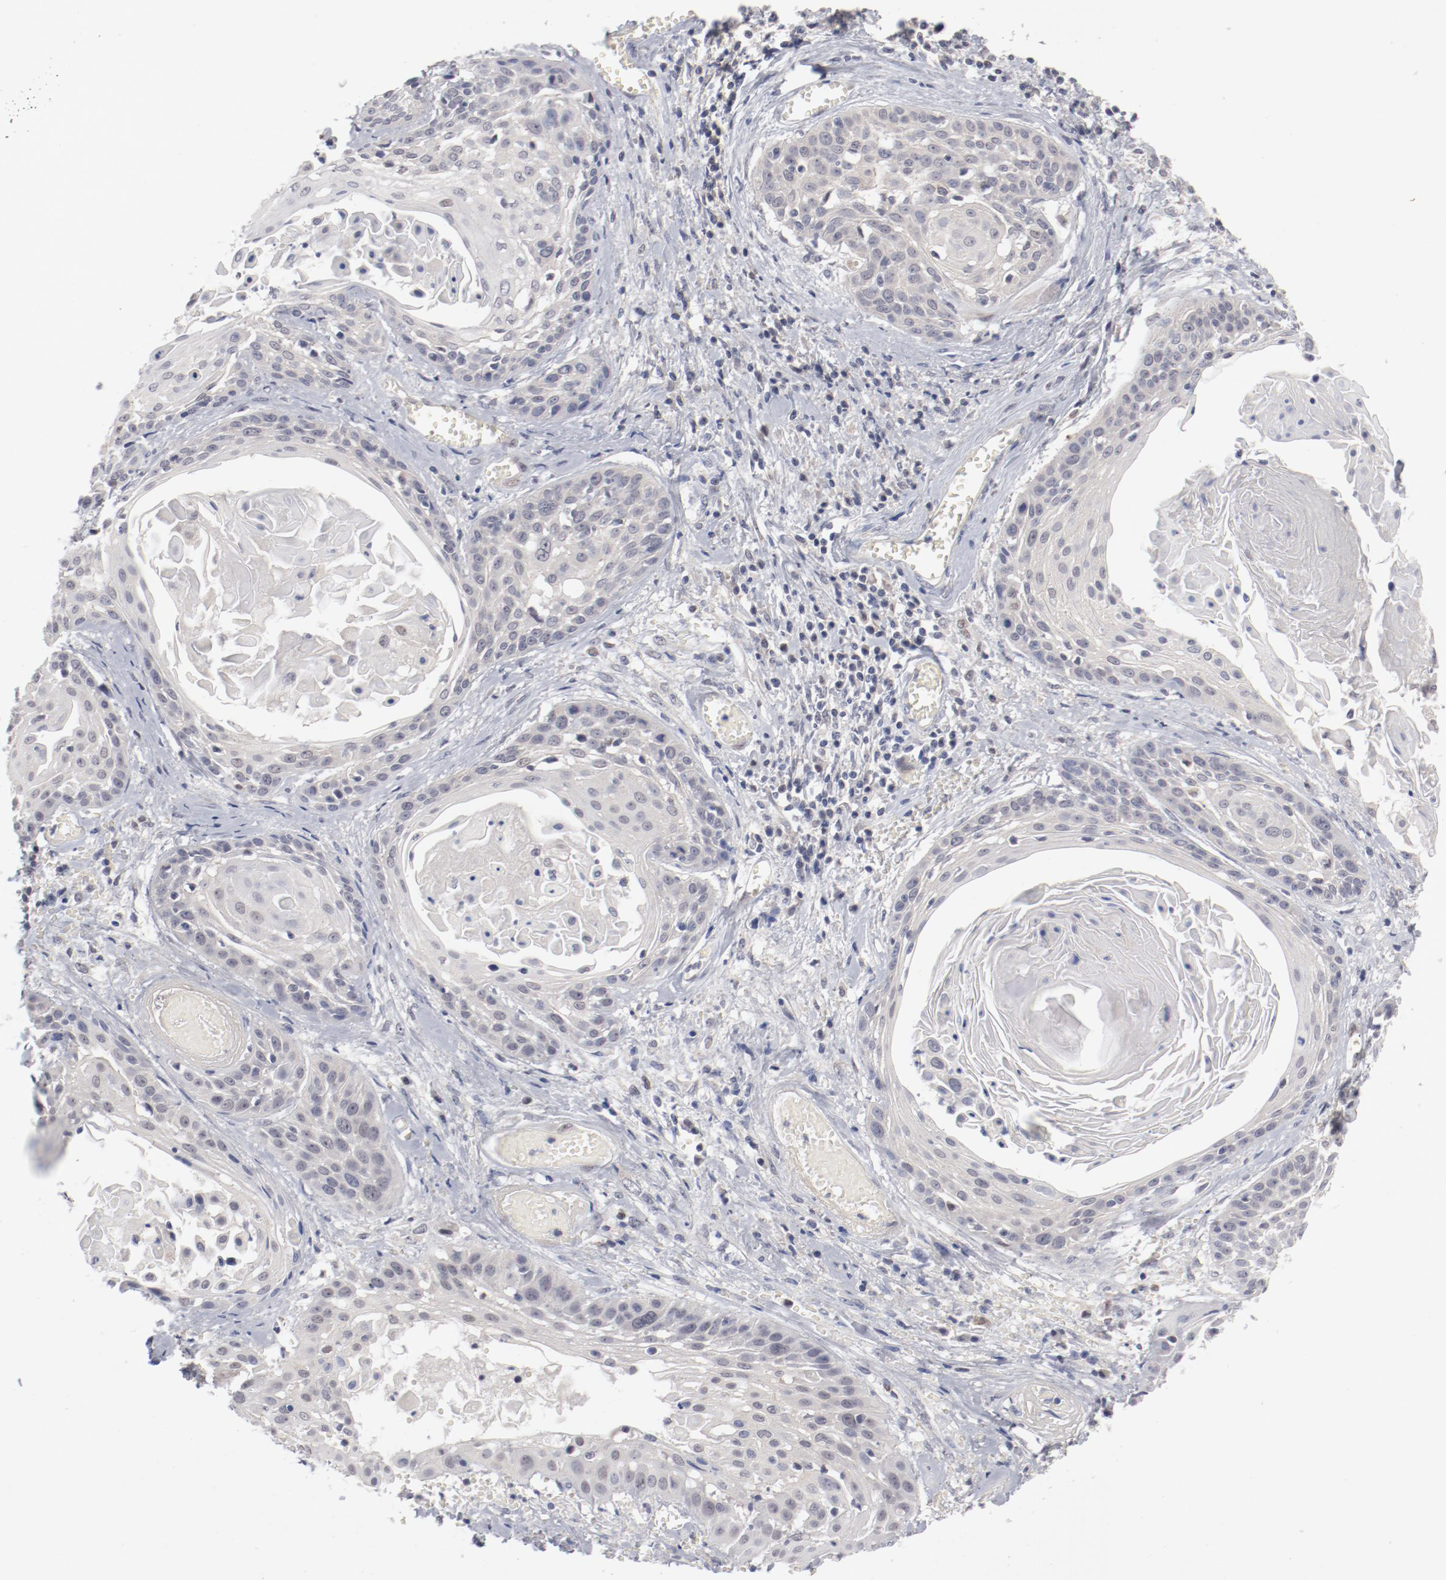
{"staining": {"intensity": "negative", "quantity": "none", "location": "none"}, "tissue": "cervical cancer", "cell_type": "Tumor cells", "image_type": "cancer", "snomed": [{"axis": "morphology", "description": "Squamous cell carcinoma, NOS"}, {"axis": "topography", "description": "Cervix"}], "caption": "Protein analysis of cervical cancer demonstrates no significant staining in tumor cells.", "gene": "SH3BGR", "patient": {"sex": "female", "age": 57}}